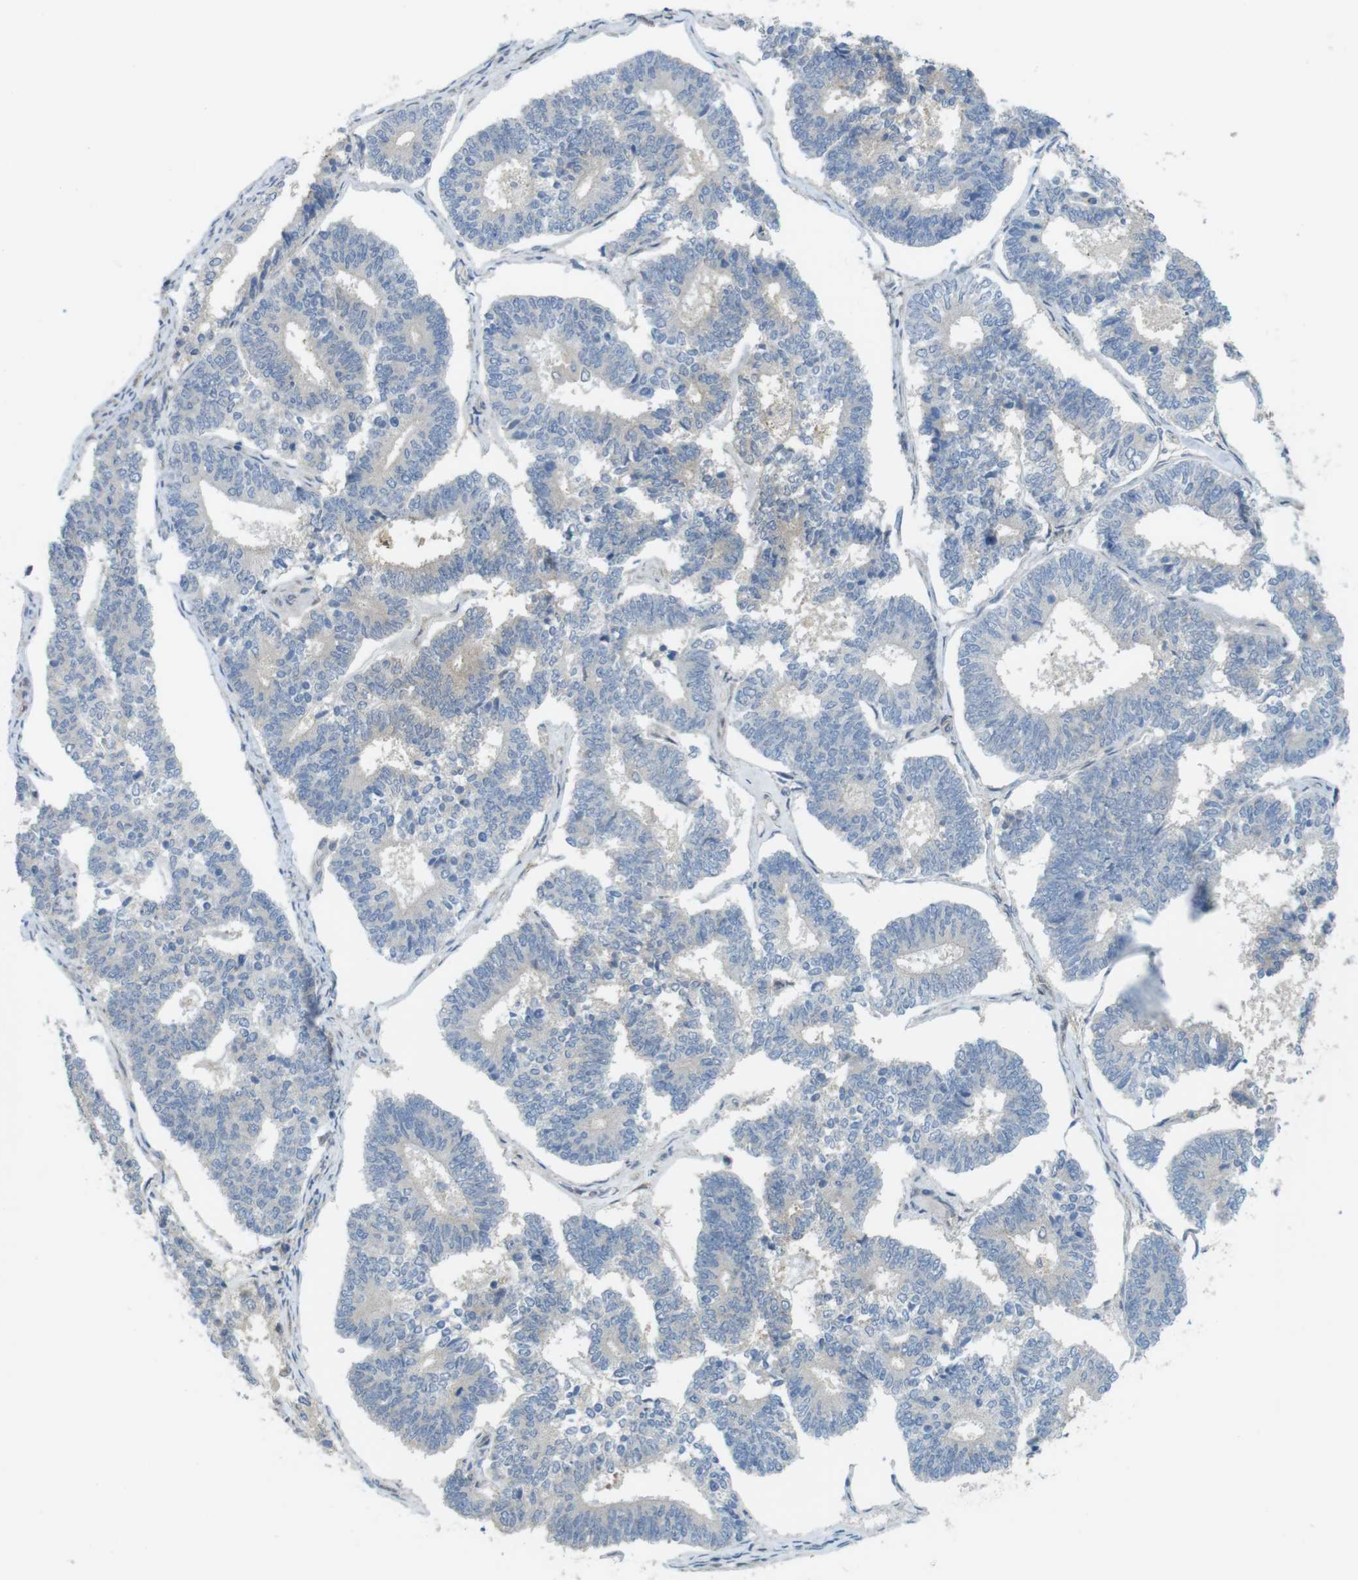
{"staining": {"intensity": "negative", "quantity": "none", "location": "none"}, "tissue": "endometrial cancer", "cell_type": "Tumor cells", "image_type": "cancer", "snomed": [{"axis": "morphology", "description": "Adenocarcinoma, NOS"}, {"axis": "topography", "description": "Endometrium"}], "caption": "Tumor cells show no significant protein positivity in adenocarcinoma (endometrial).", "gene": "ABHD15", "patient": {"sex": "female", "age": 70}}